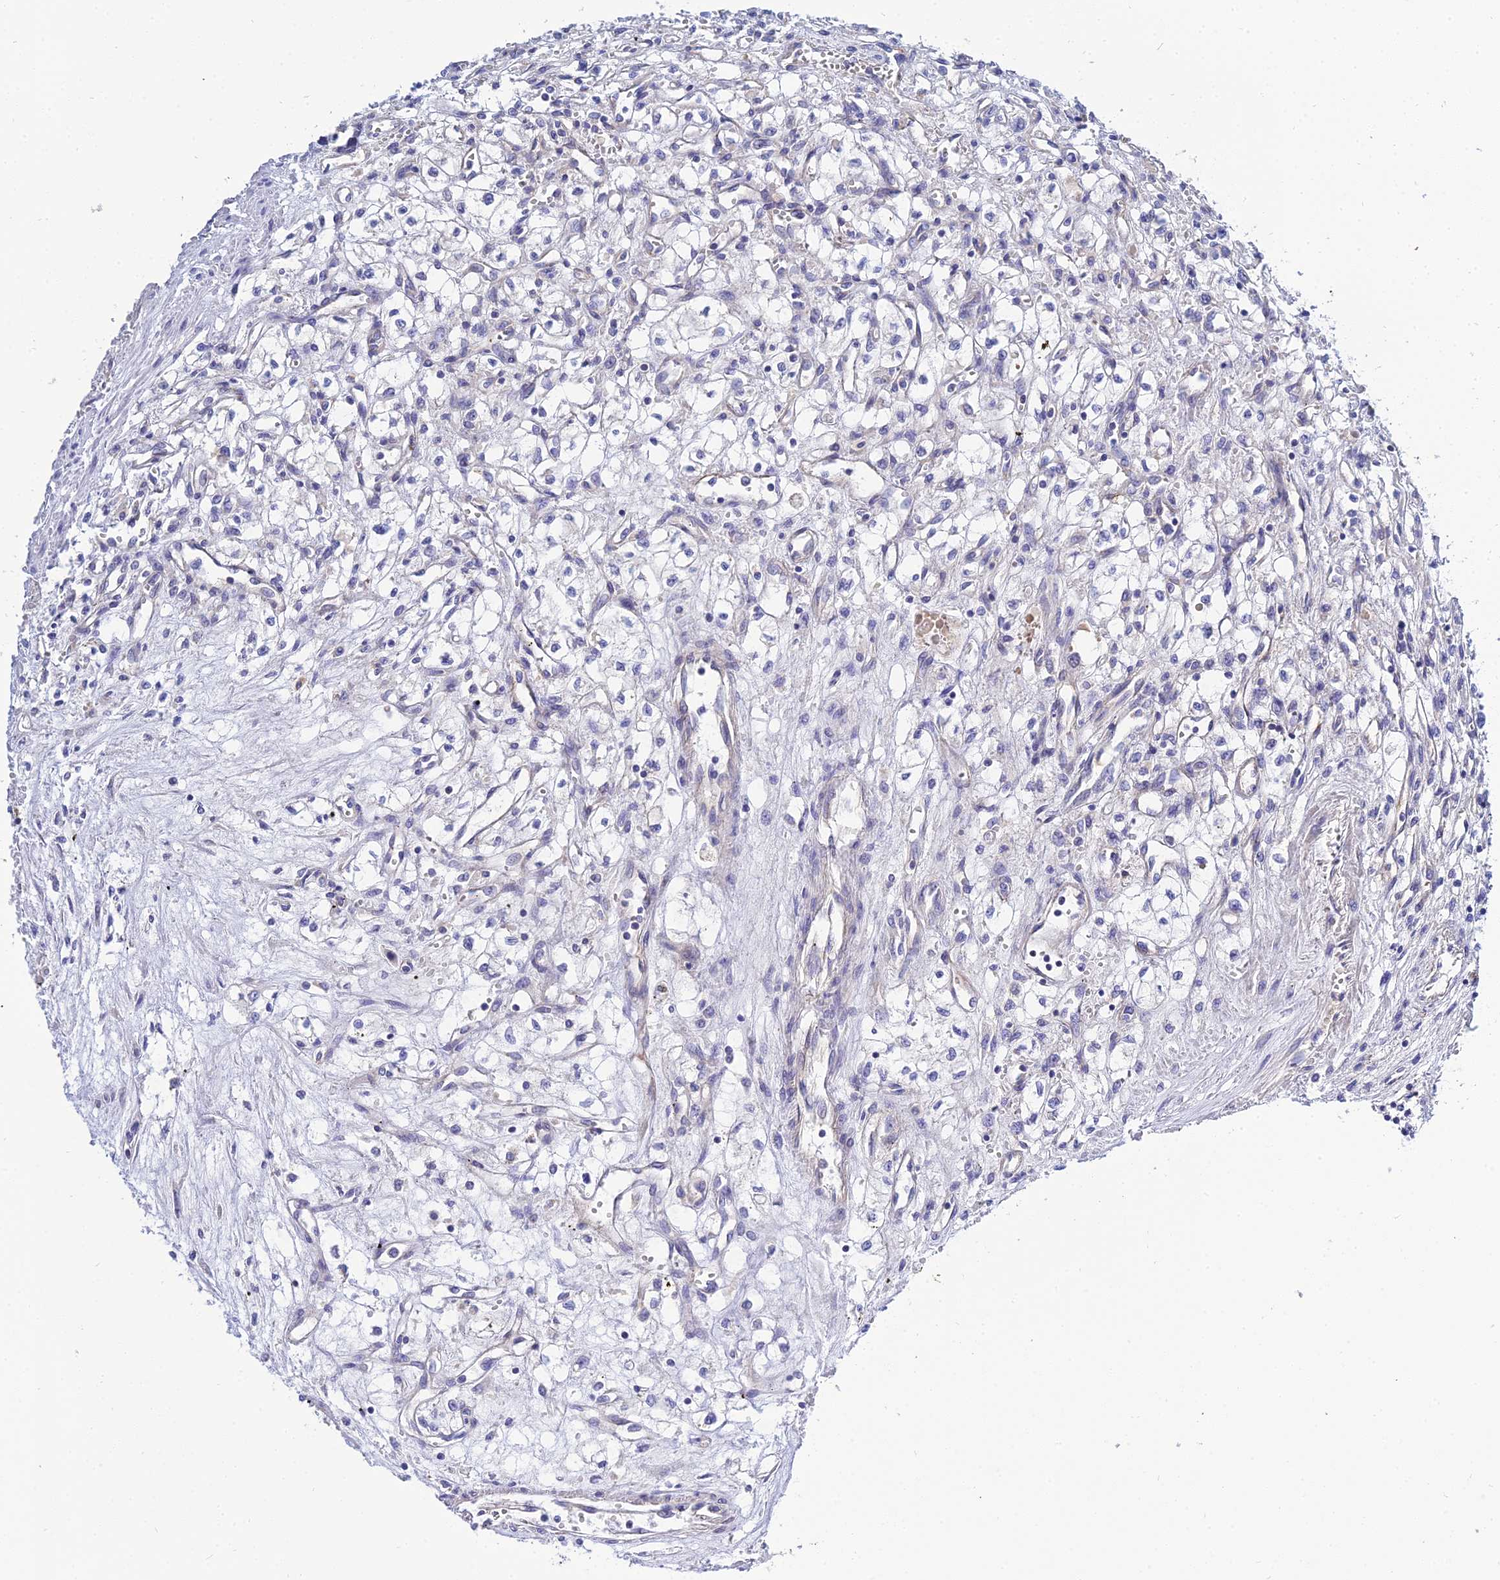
{"staining": {"intensity": "negative", "quantity": "none", "location": "none"}, "tissue": "renal cancer", "cell_type": "Tumor cells", "image_type": "cancer", "snomed": [{"axis": "morphology", "description": "Adenocarcinoma, NOS"}, {"axis": "topography", "description": "Kidney"}], "caption": "An immunohistochemistry (IHC) image of renal adenocarcinoma is shown. There is no staining in tumor cells of renal adenocarcinoma. (DAB IHC, high magnification).", "gene": "APOBEC3H", "patient": {"sex": "male", "age": 59}}